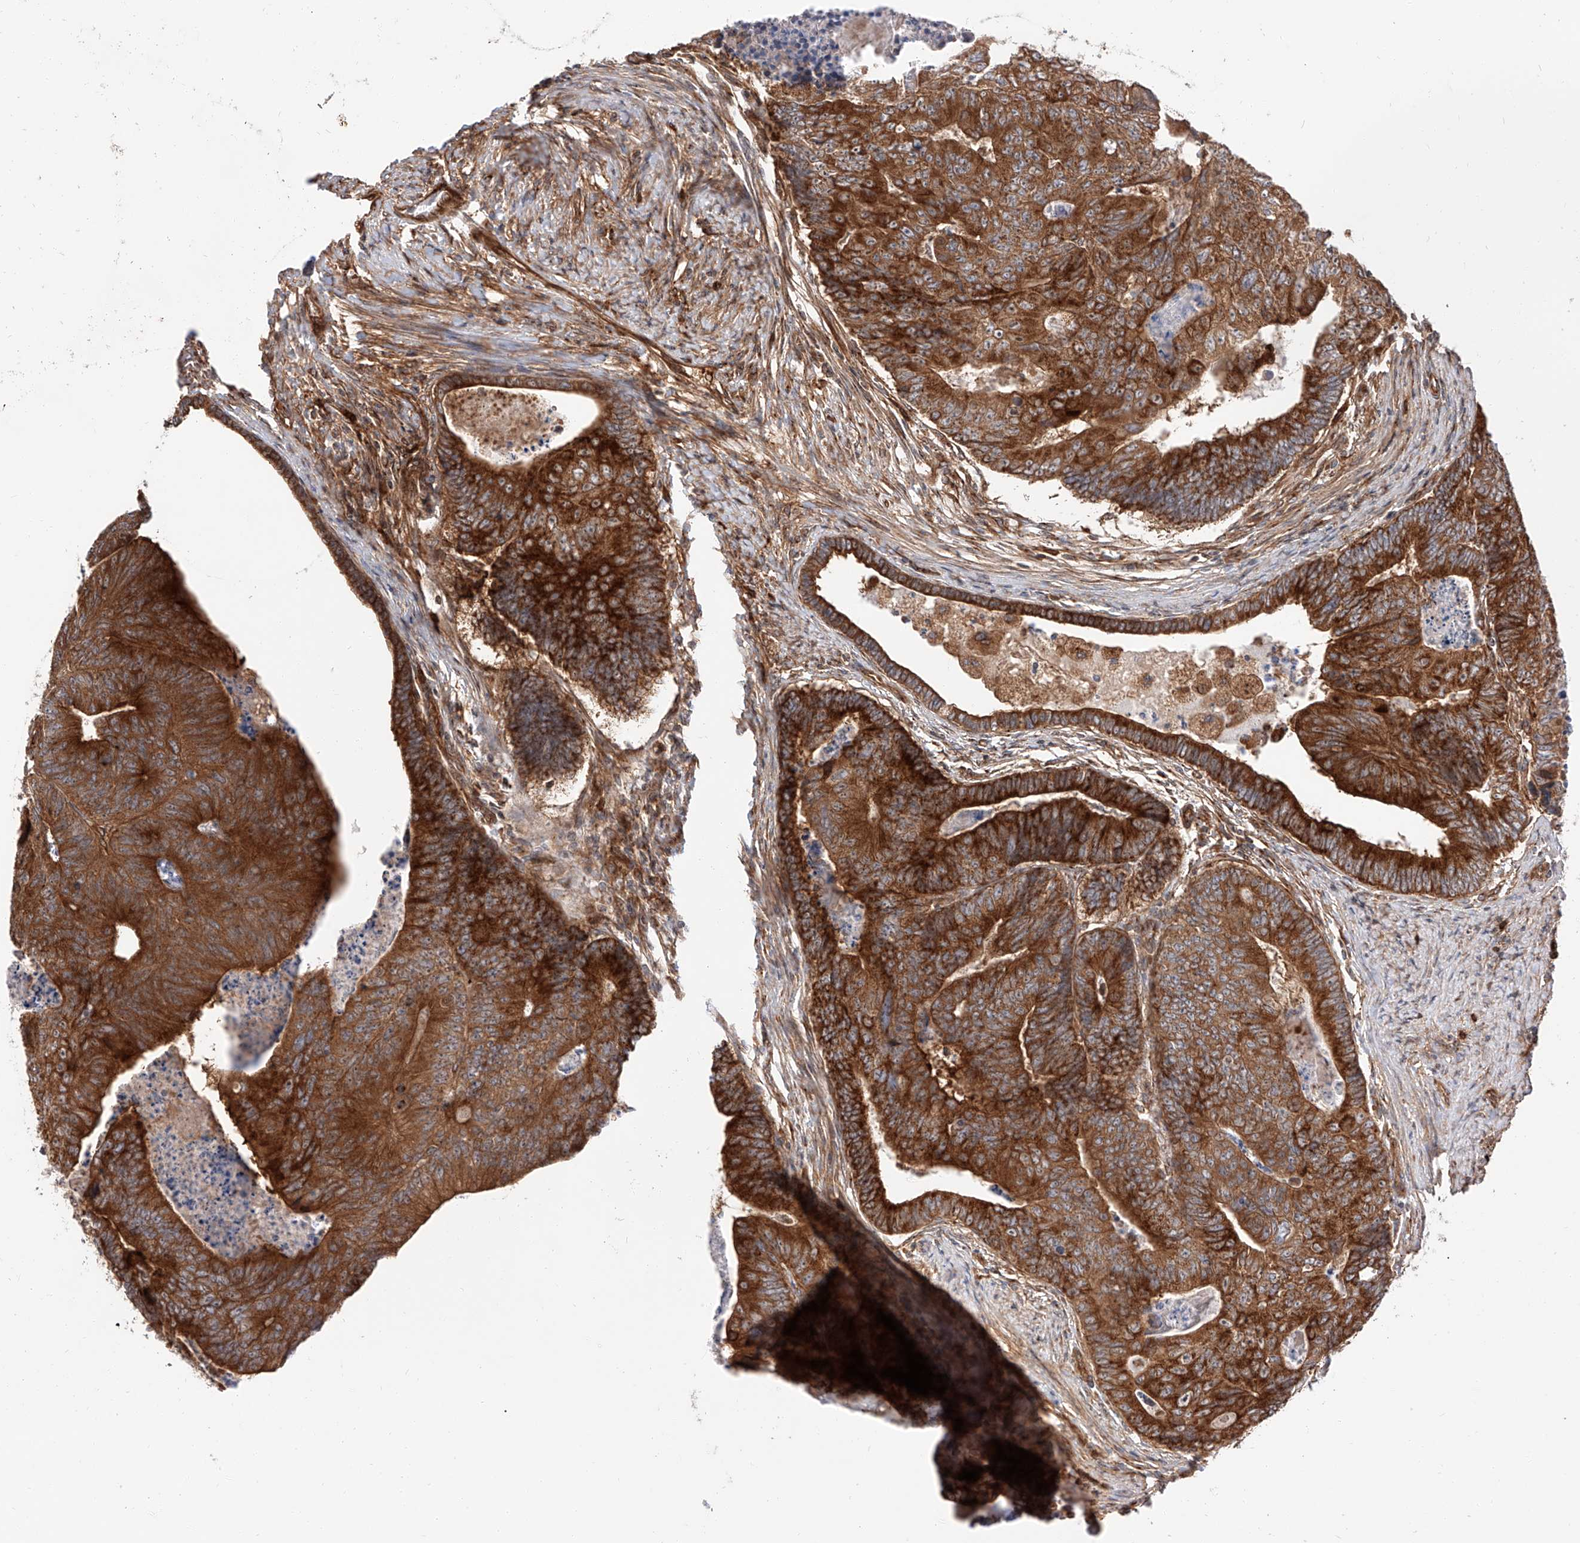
{"staining": {"intensity": "strong", "quantity": ">75%", "location": "cytoplasmic/membranous"}, "tissue": "colorectal cancer", "cell_type": "Tumor cells", "image_type": "cancer", "snomed": [{"axis": "morphology", "description": "Adenocarcinoma, NOS"}, {"axis": "topography", "description": "Colon"}], "caption": "Immunohistochemistry (IHC) histopathology image of human colorectal adenocarcinoma stained for a protein (brown), which displays high levels of strong cytoplasmic/membranous expression in approximately >75% of tumor cells.", "gene": "ISCA2", "patient": {"sex": "female", "age": 67}}